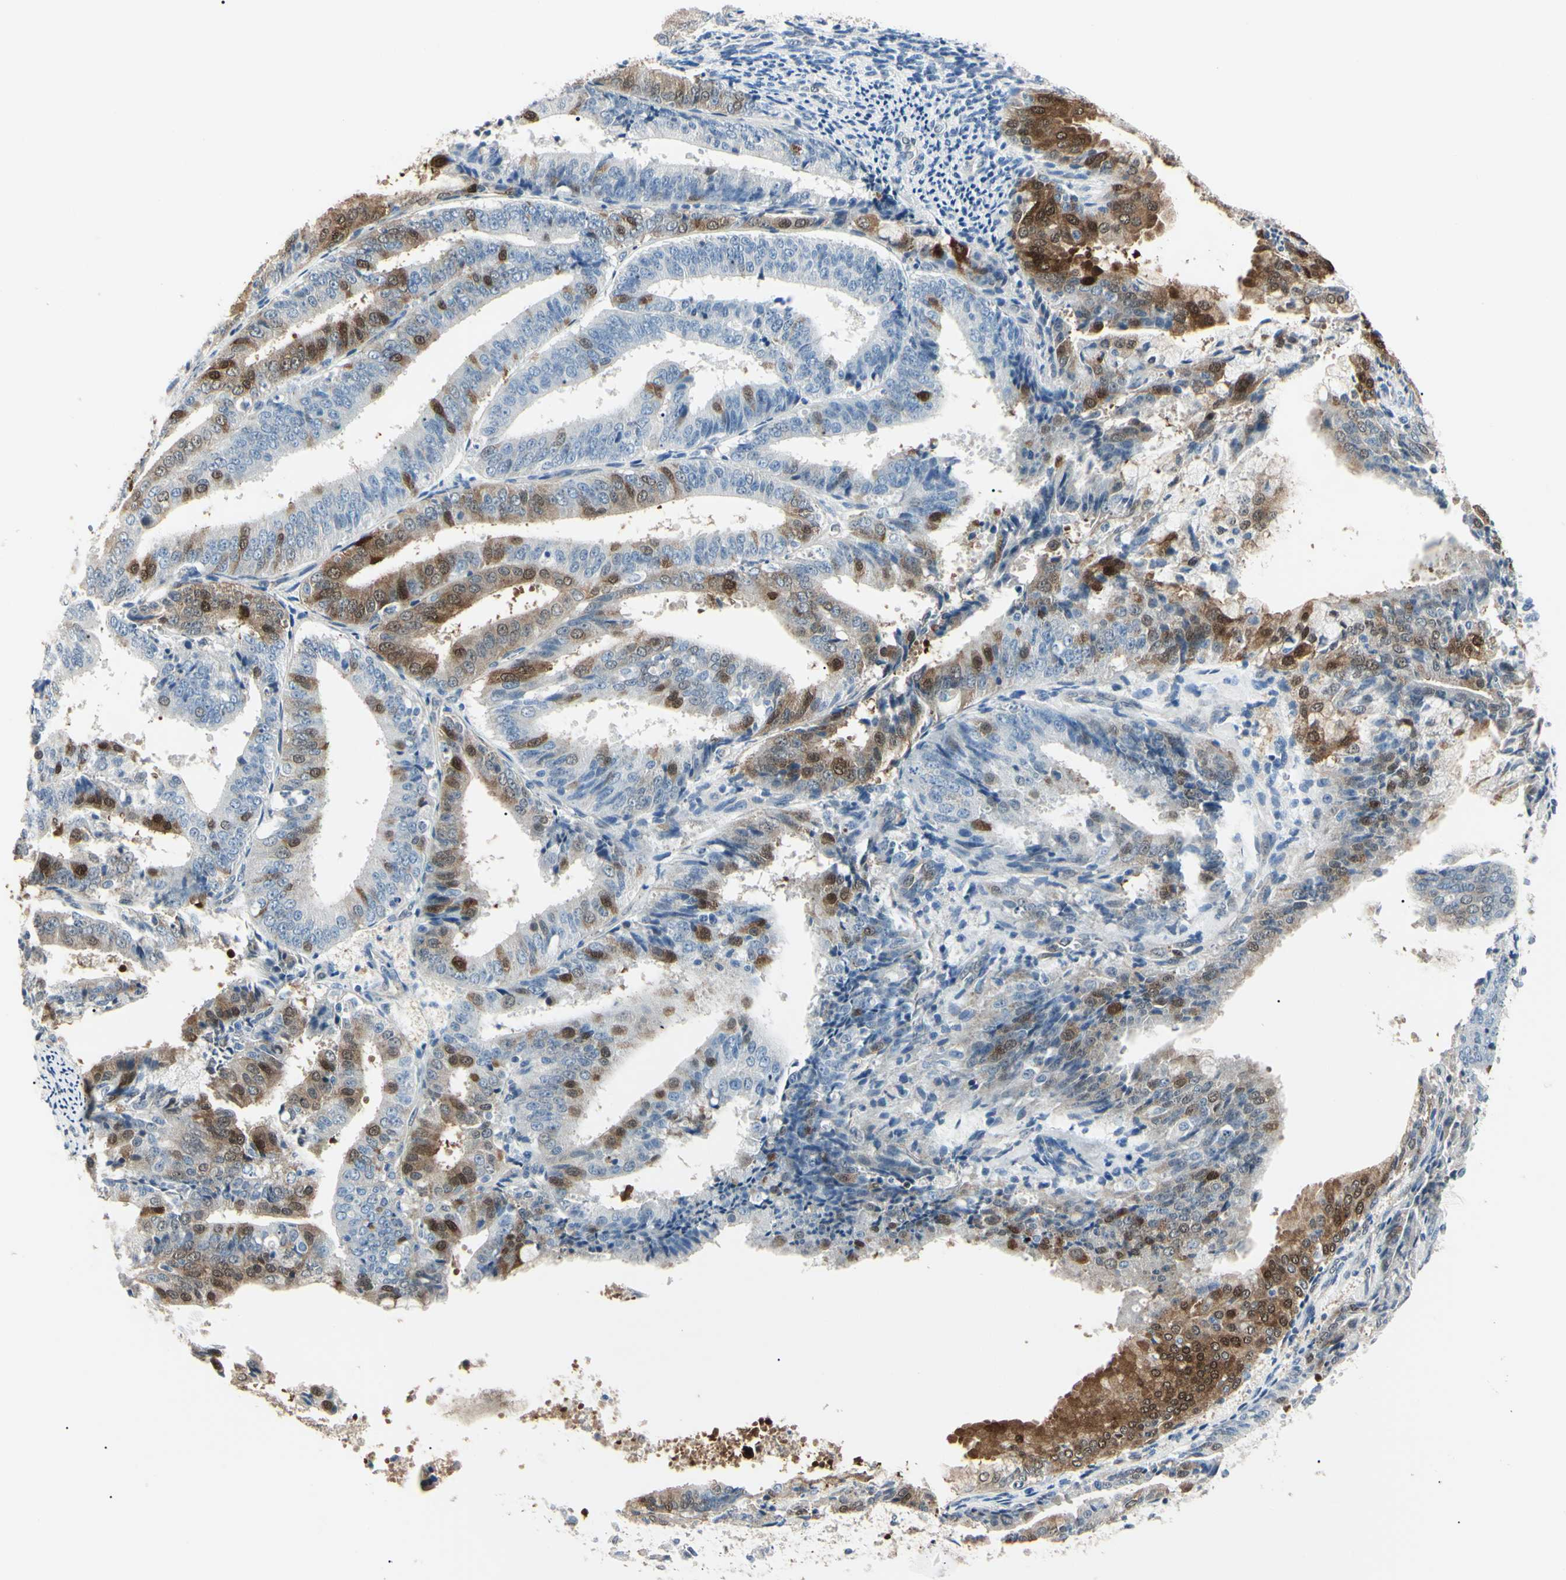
{"staining": {"intensity": "strong", "quantity": "<25%", "location": "cytoplasmic/membranous,nuclear"}, "tissue": "endometrial cancer", "cell_type": "Tumor cells", "image_type": "cancer", "snomed": [{"axis": "morphology", "description": "Adenocarcinoma, NOS"}, {"axis": "topography", "description": "Endometrium"}], "caption": "An IHC photomicrograph of tumor tissue is shown. Protein staining in brown labels strong cytoplasmic/membranous and nuclear positivity in endometrial cancer within tumor cells.", "gene": "AKR1C3", "patient": {"sex": "female", "age": 63}}